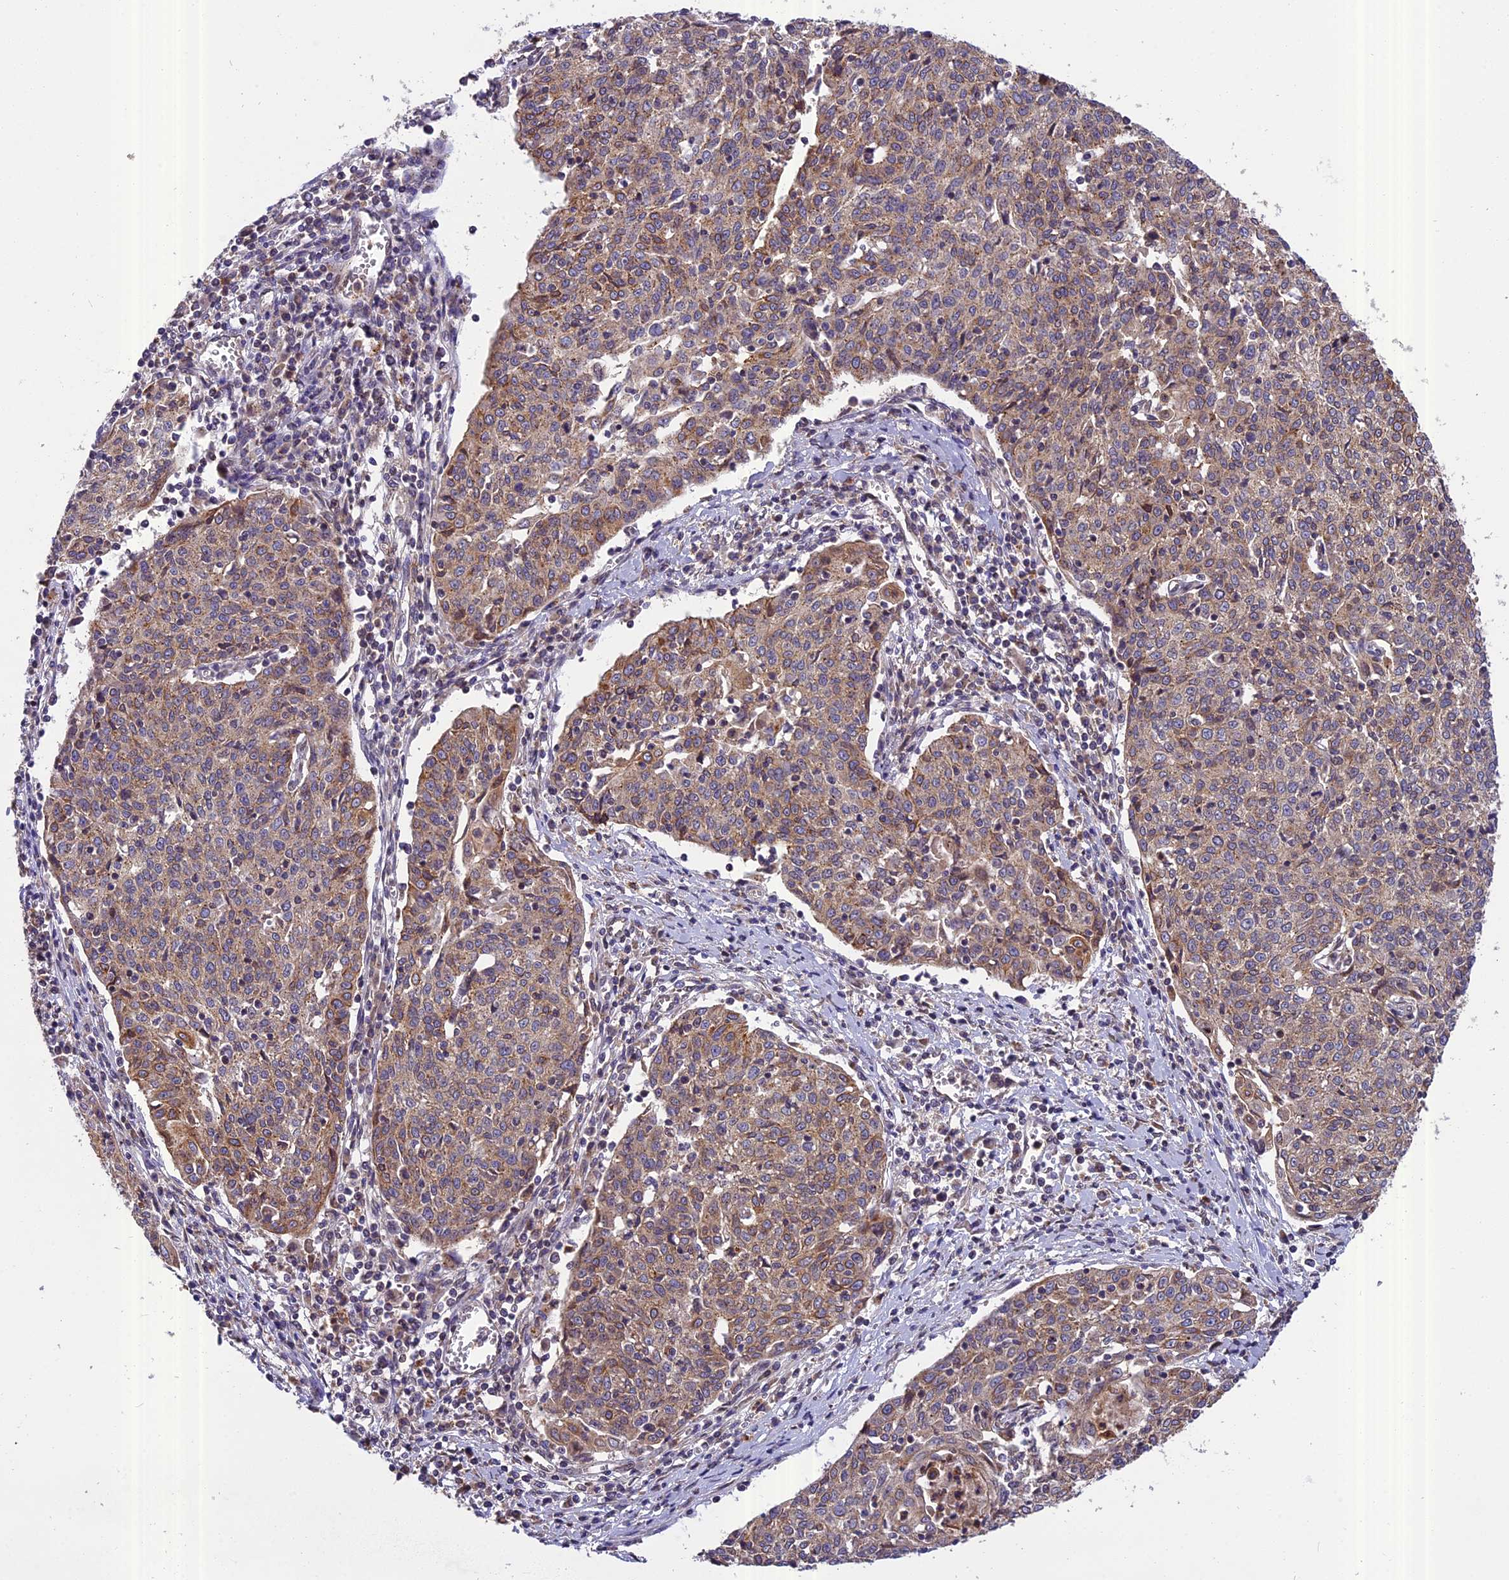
{"staining": {"intensity": "moderate", "quantity": ">75%", "location": "cytoplasmic/membranous"}, "tissue": "cervical cancer", "cell_type": "Tumor cells", "image_type": "cancer", "snomed": [{"axis": "morphology", "description": "Squamous cell carcinoma, NOS"}, {"axis": "topography", "description": "Cervix"}], "caption": "Immunohistochemistry histopathology image of cervical cancer (squamous cell carcinoma) stained for a protein (brown), which demonstrates medium levels of moderate cytoplasmic/membranous expression in approximately >75% of tumor cells.", "gene": "CHMP2A", "patient": {"sex": "female", "age": 48}}